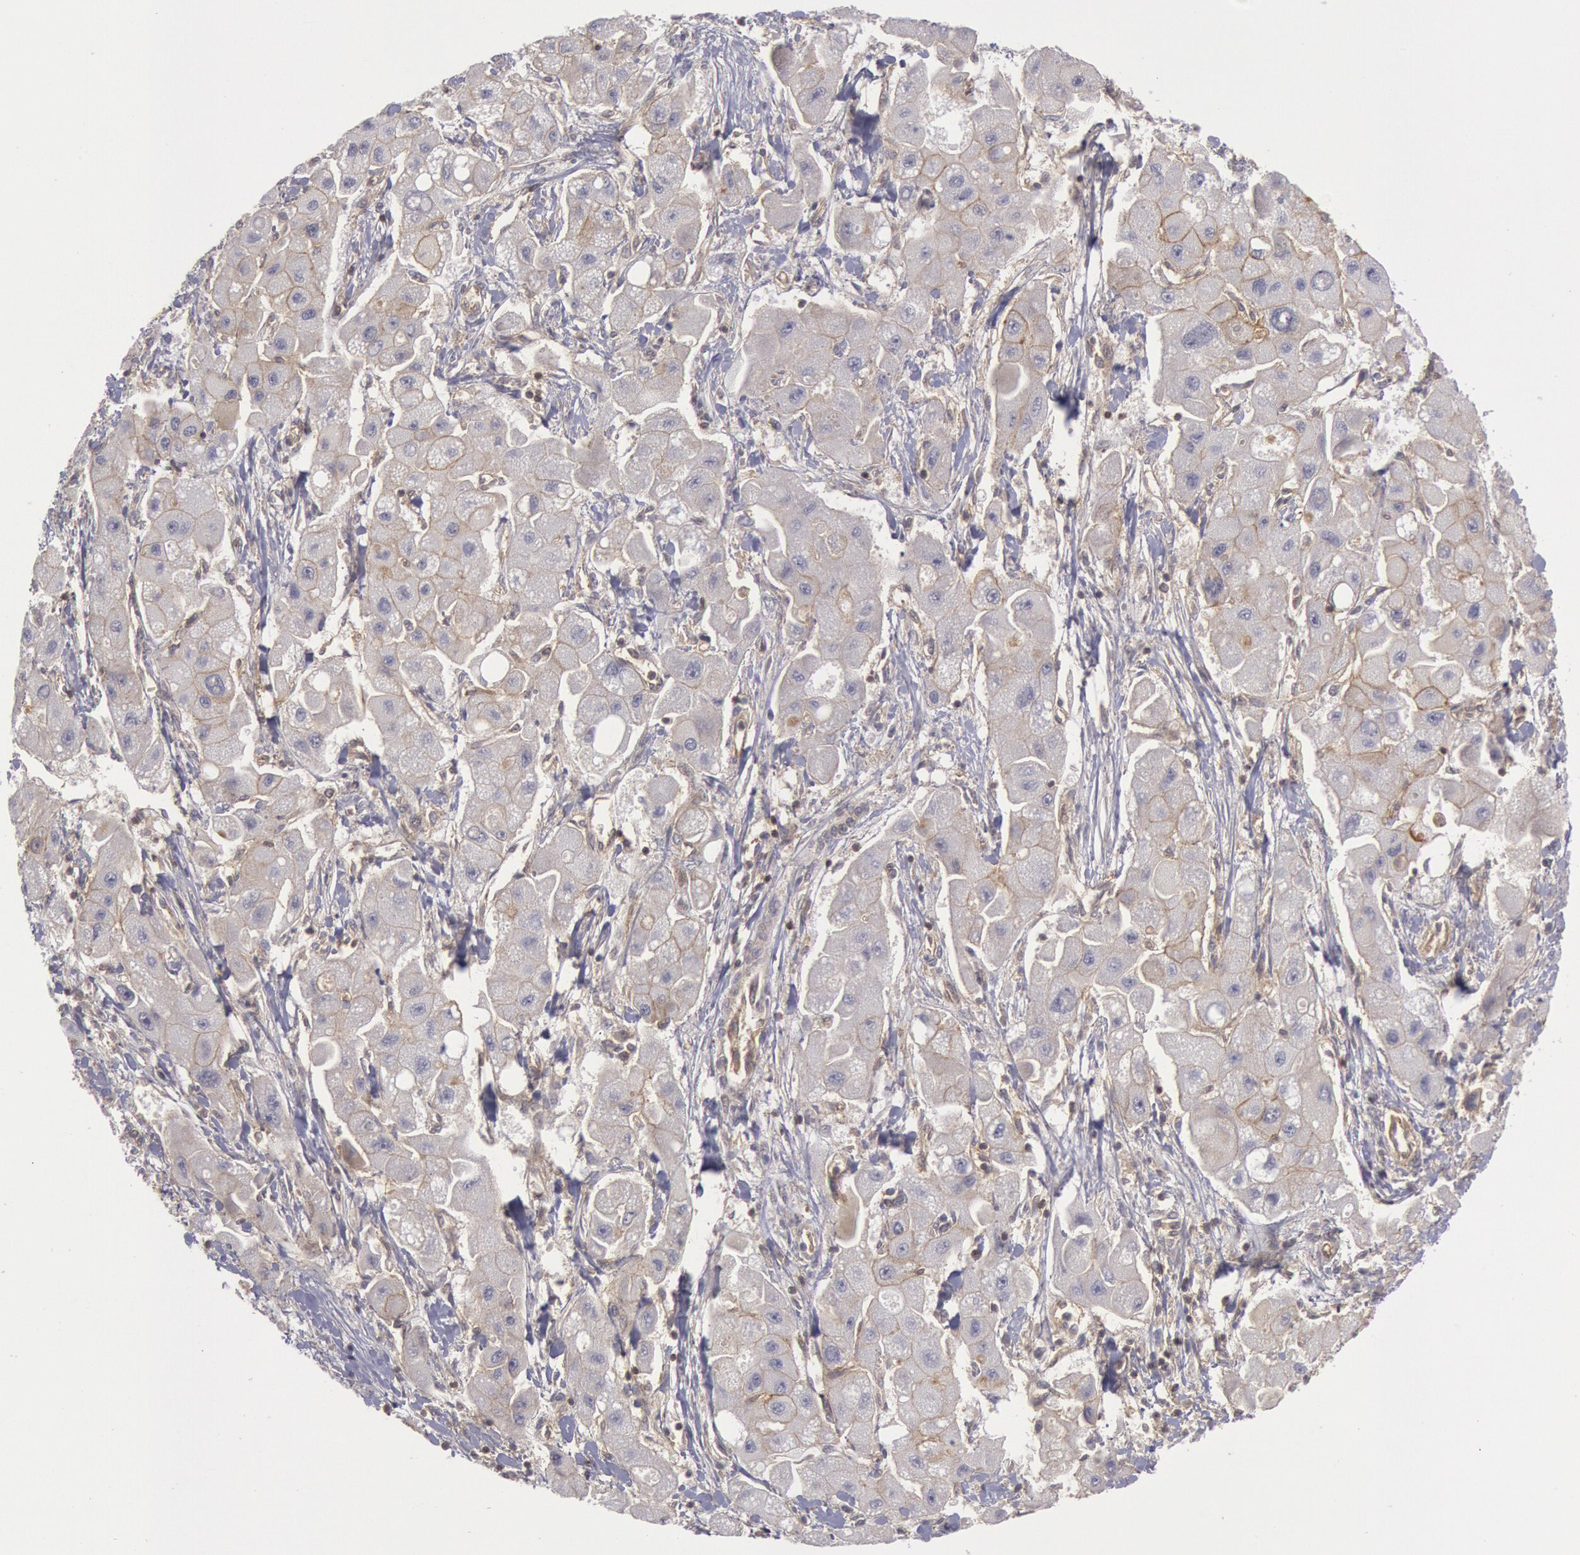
{"staining": {"intensity": "weak", "quantity": "<25%", "location": "cytoplasmic/membranous"}, "tissue": "liver cancer", "cell_type": "Tumor cells", "image_type": "cancer", "snomed": [{"axis": "morphology", "description": "Carcinoma, Hepatocellular, NOS"}, {"axis": "topography", "description": "Liver"}], "caption": "A high-resolution photomicrograph shows immunohistochemistry staining of liver cancer, which displays no significant staining in tumor cells.", "gene": "STX4", "patient": {"sex": "male", "age": 24}}